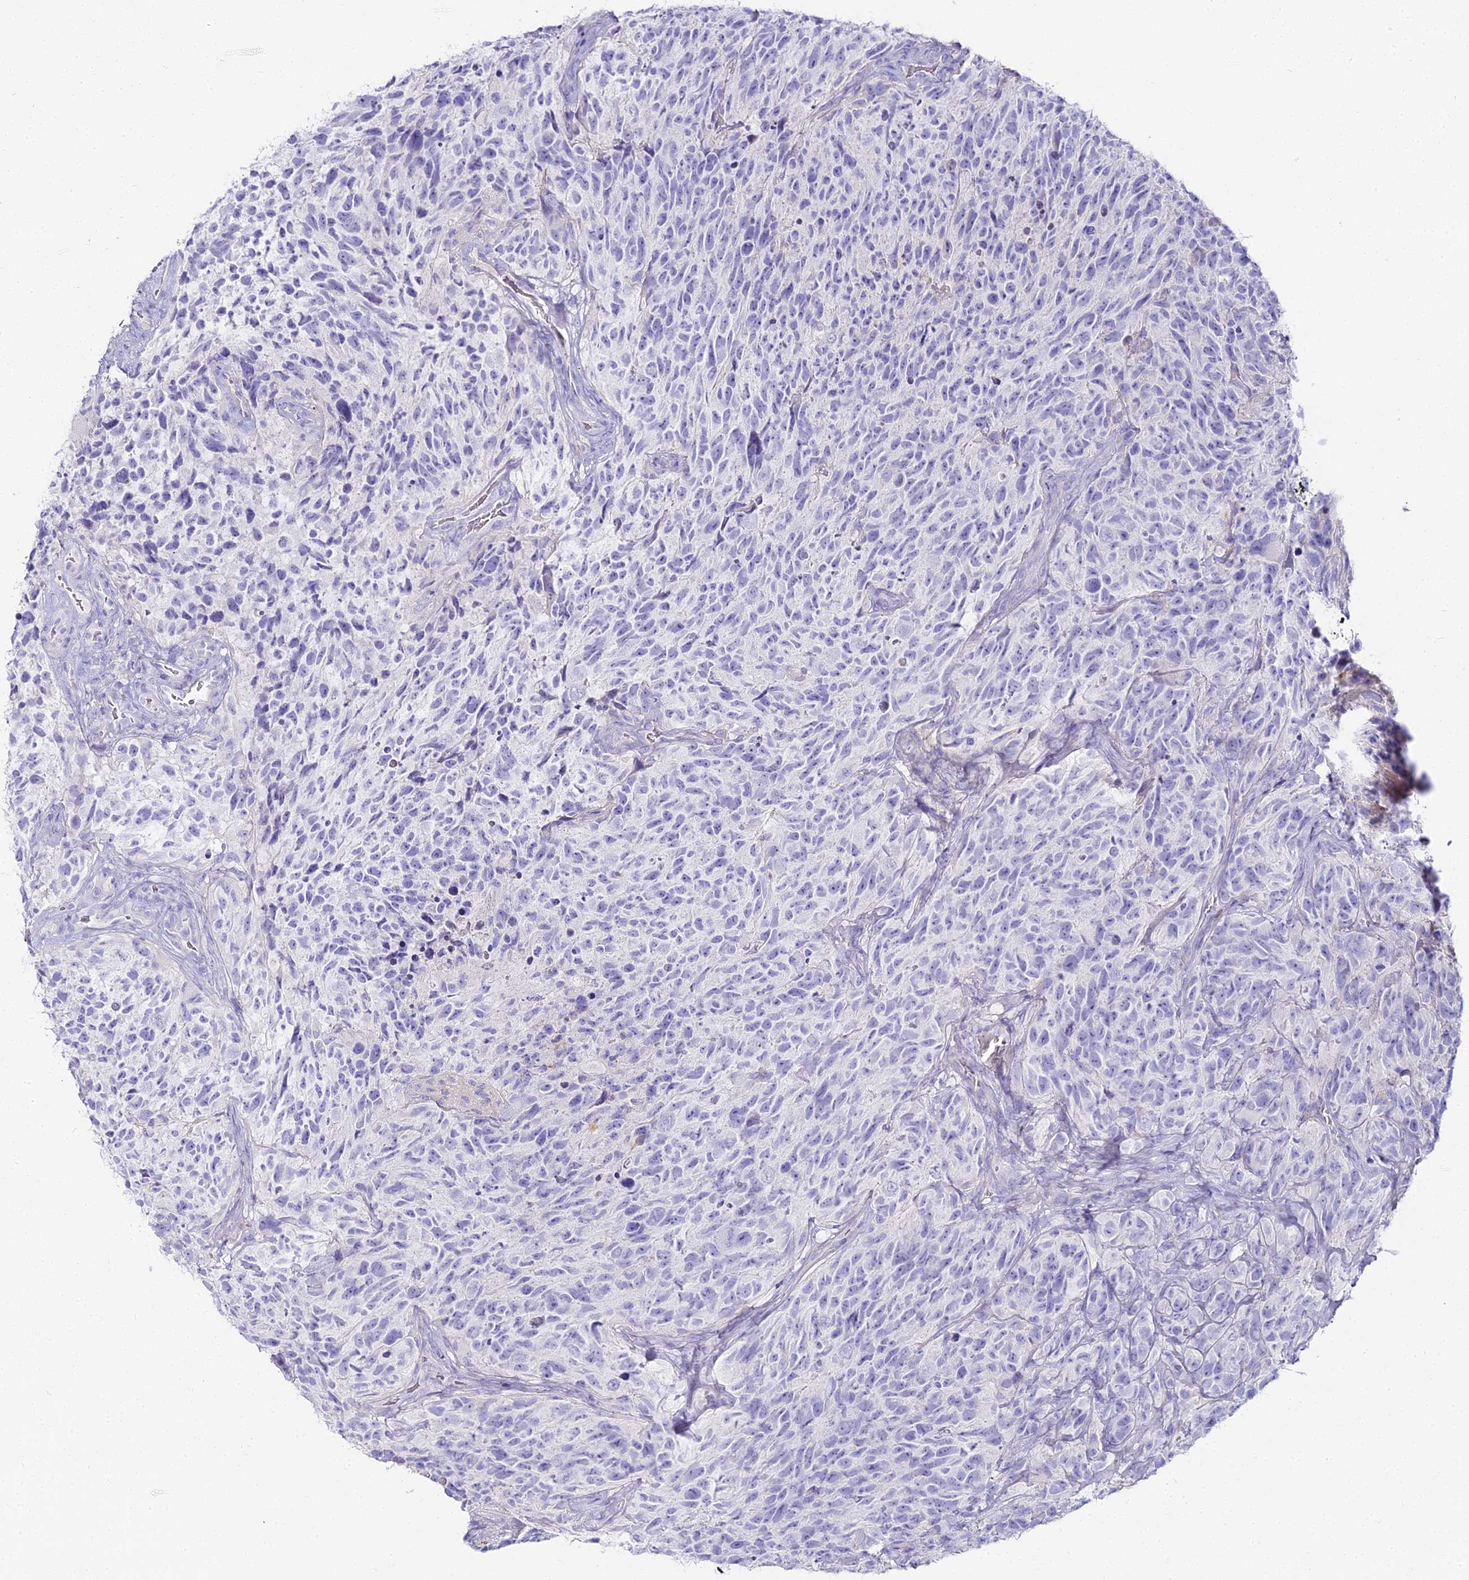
{"staining": {"intensity": "negative", "quantity": "none", "location": "none"}, "tissue": "glioma", "cell_type": "Tumor cells", "image_type": "cancer", "snomed": [{"axis": "morphology", "description": "Glioma, malignant, High grade"}, {"axis": "topography", "description": "Brain"}], "caption": "A high-resolution photomicrograph shows IHC staining of malignant high-grade glioma, which reveals no significant staining in tumor cells.", "gene": "ALPG", "patient": {"sex": "male", "age": 69}}